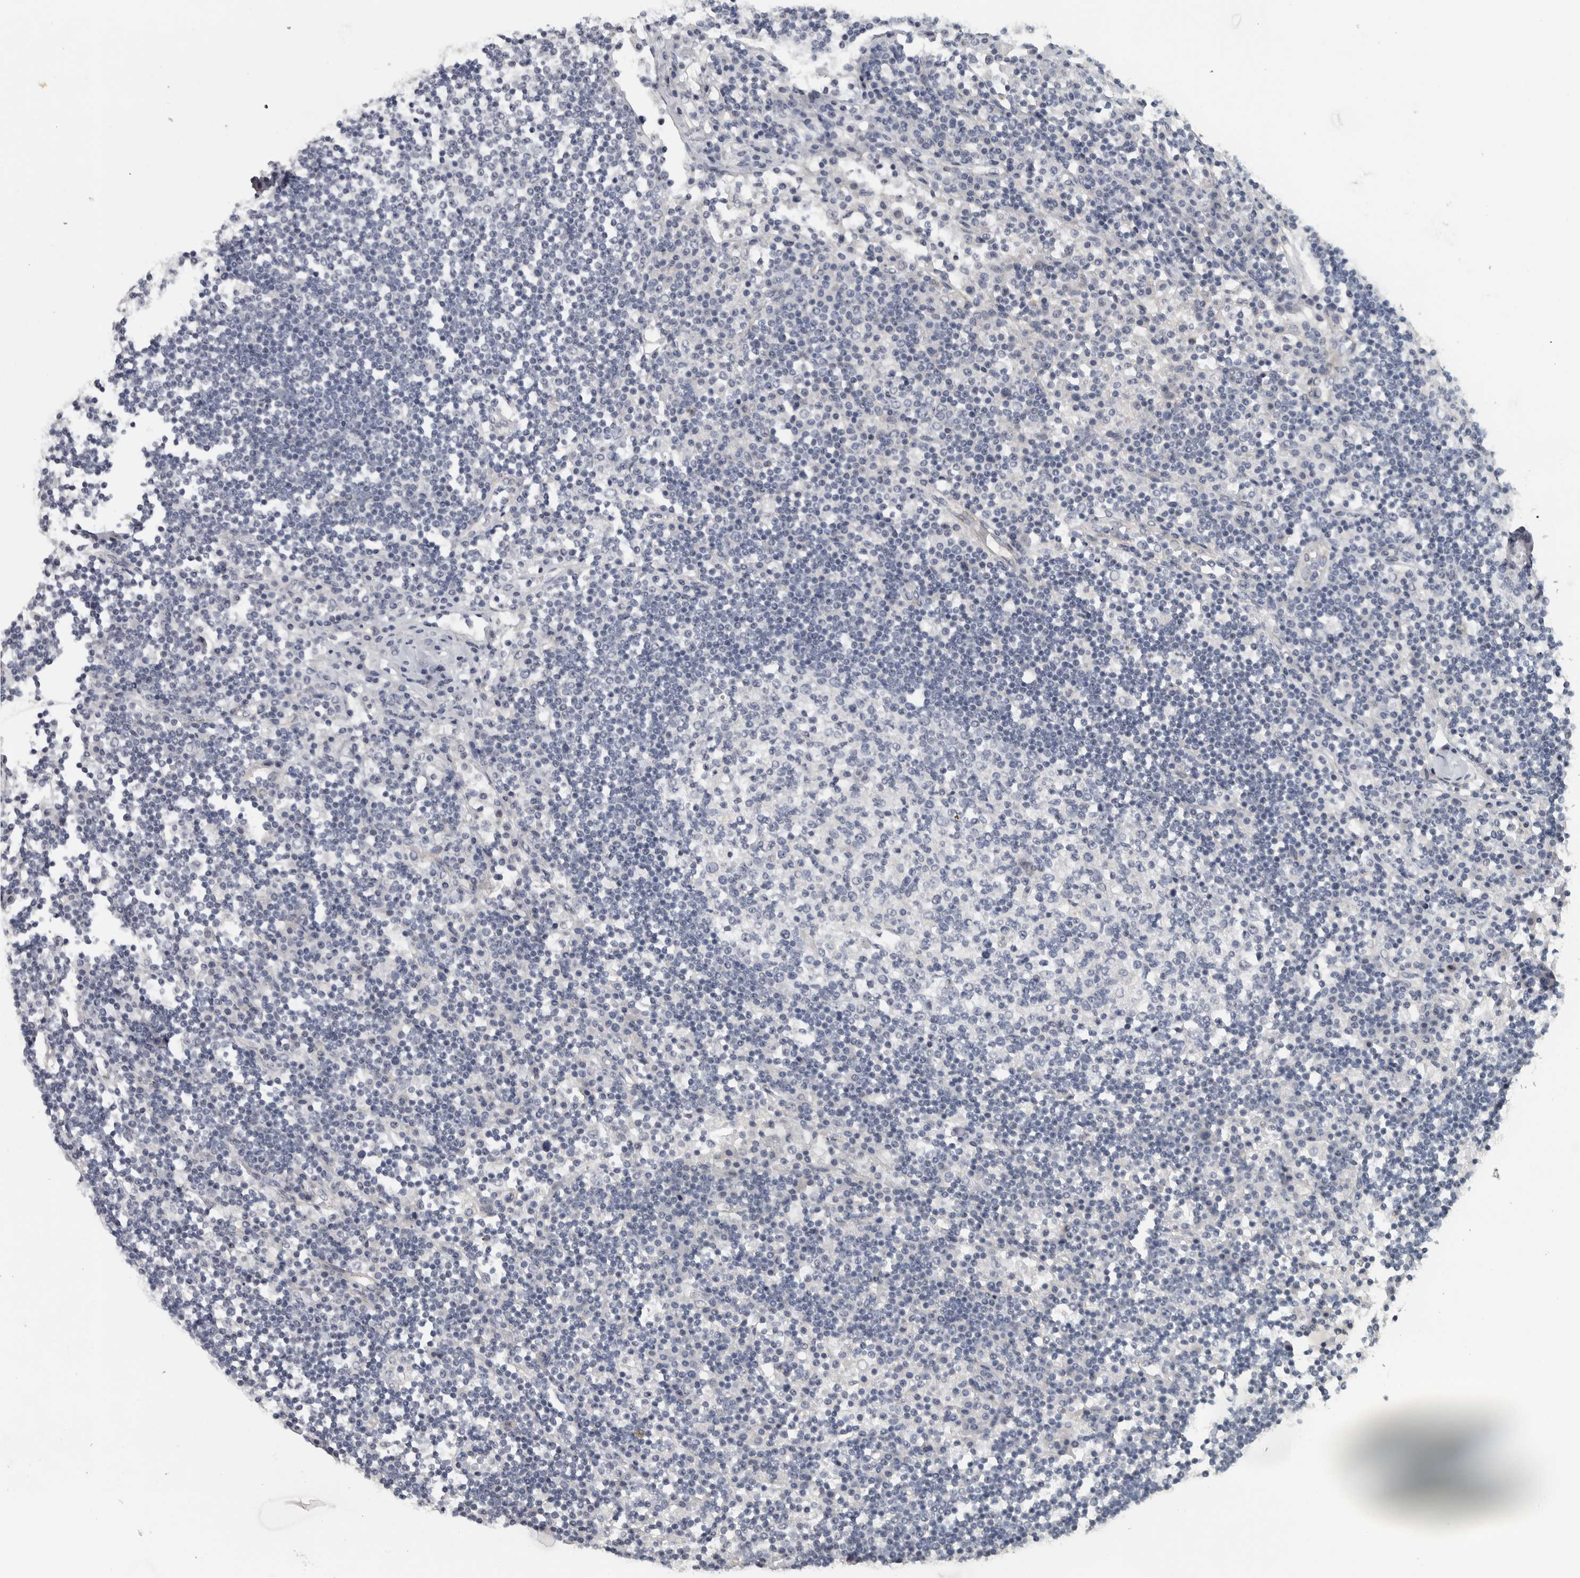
{"staining": {"intensity": "negative", "quantity": "none", "location": "none"}, "tissue": "lymph node", "cell_type": "Germinal center cells", "image_type": "normal", "snomed": [{"axis": "morphology", "description": "Normal tissue, NOS"}, {"axis": "topography", "description": "Lymph node"}], "caption": "An image of lymph node stained for a protein displays no brown staining in germinal center cells.", "gene": "DCAF10", "patient": {"sex": "female", "age": 53}}